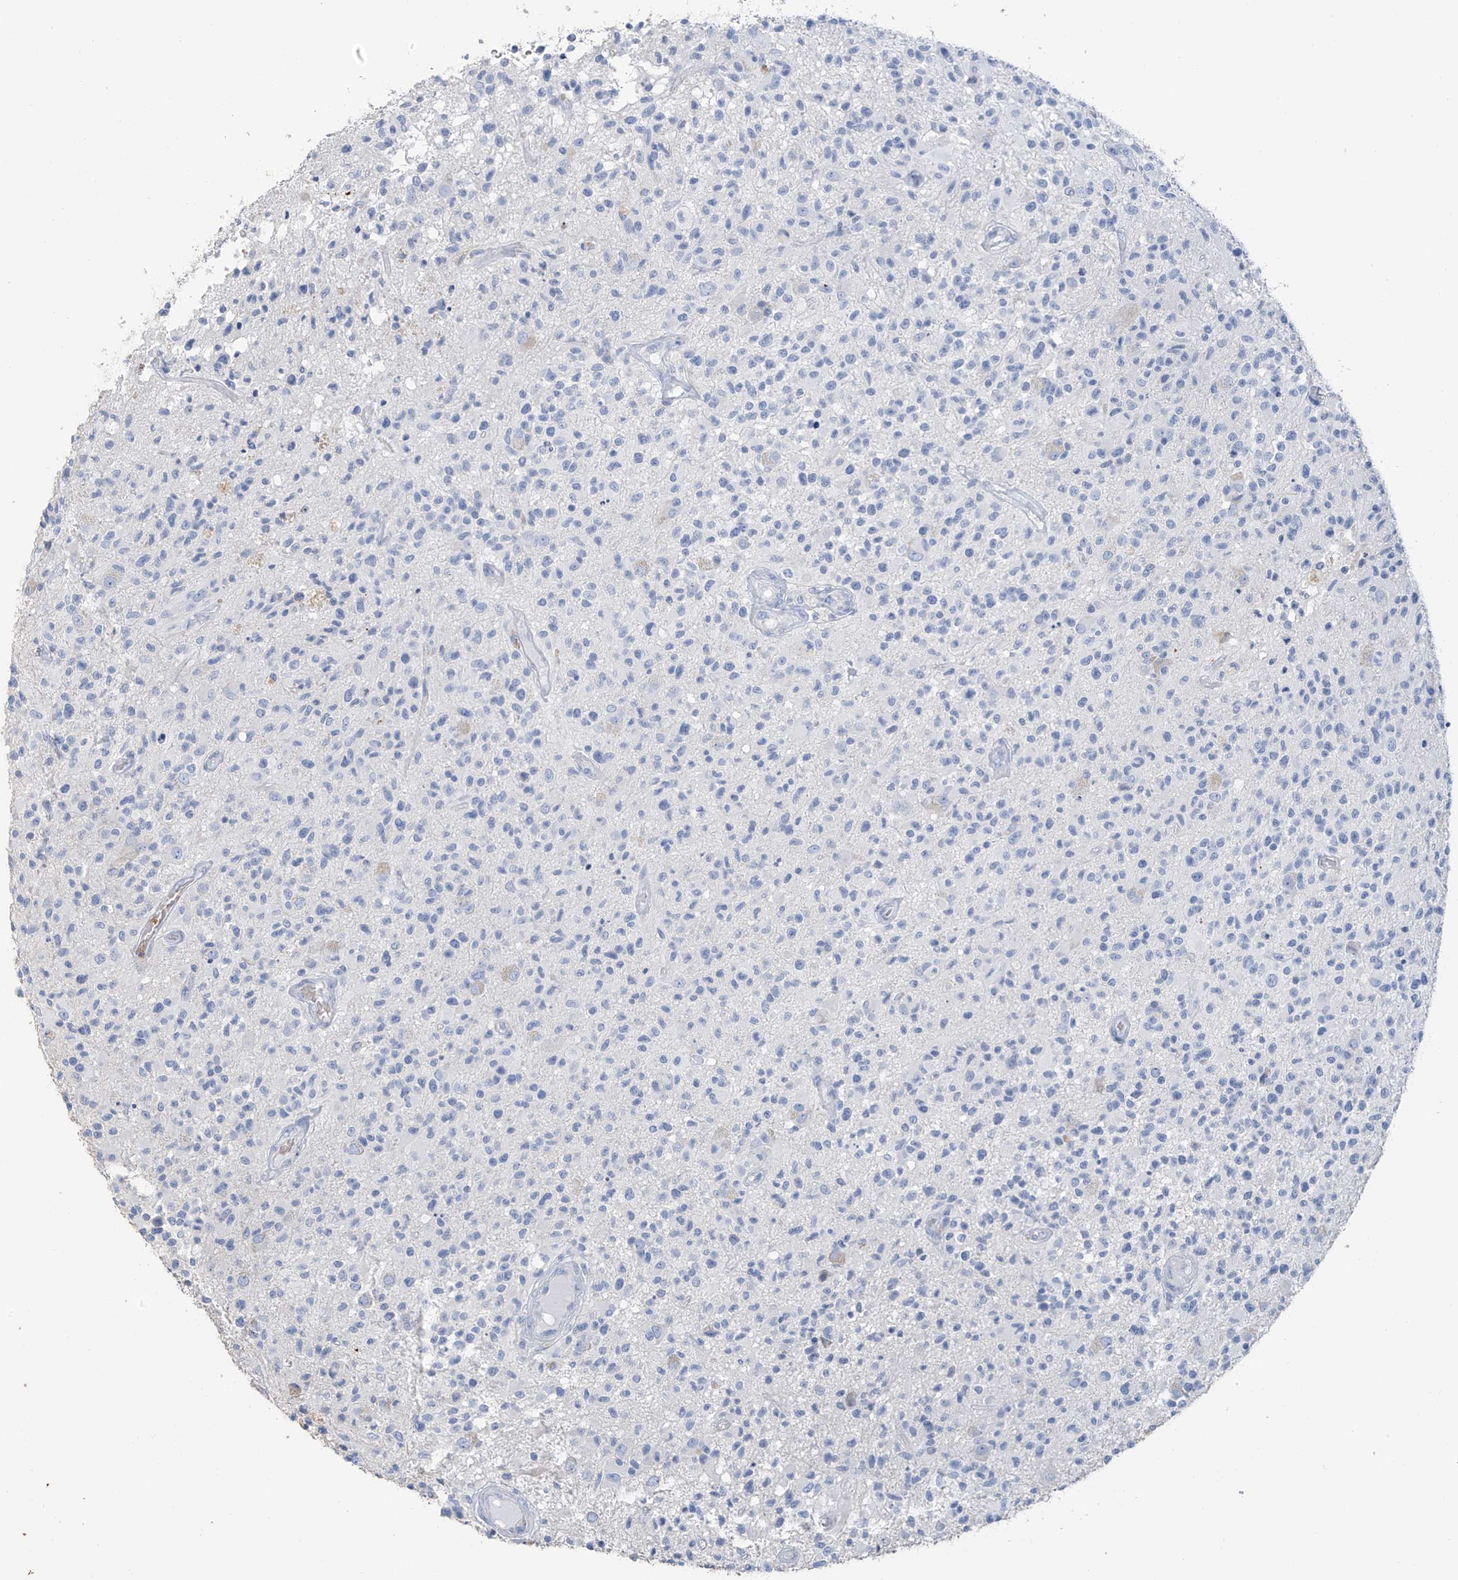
{"staining": {"intensity": "negative", "quantity": "none", "location": "none"}, "tissue": "glioma", "cell_type": "Tumor cells", "image_type": "cancer", "snomed": [{"axis": "morphology", "description": "Glioma, malignant, High grade"}, {"axis": "morphology", "description": "Glioblastoma, NOS"}, {"axis": "topography", "description": "Brain"}], "caption": "Tumor cells show no significant positivity in glioma.", "gene": "PAFAH1B3", "patient": {"sex": "male", "age": 60}}